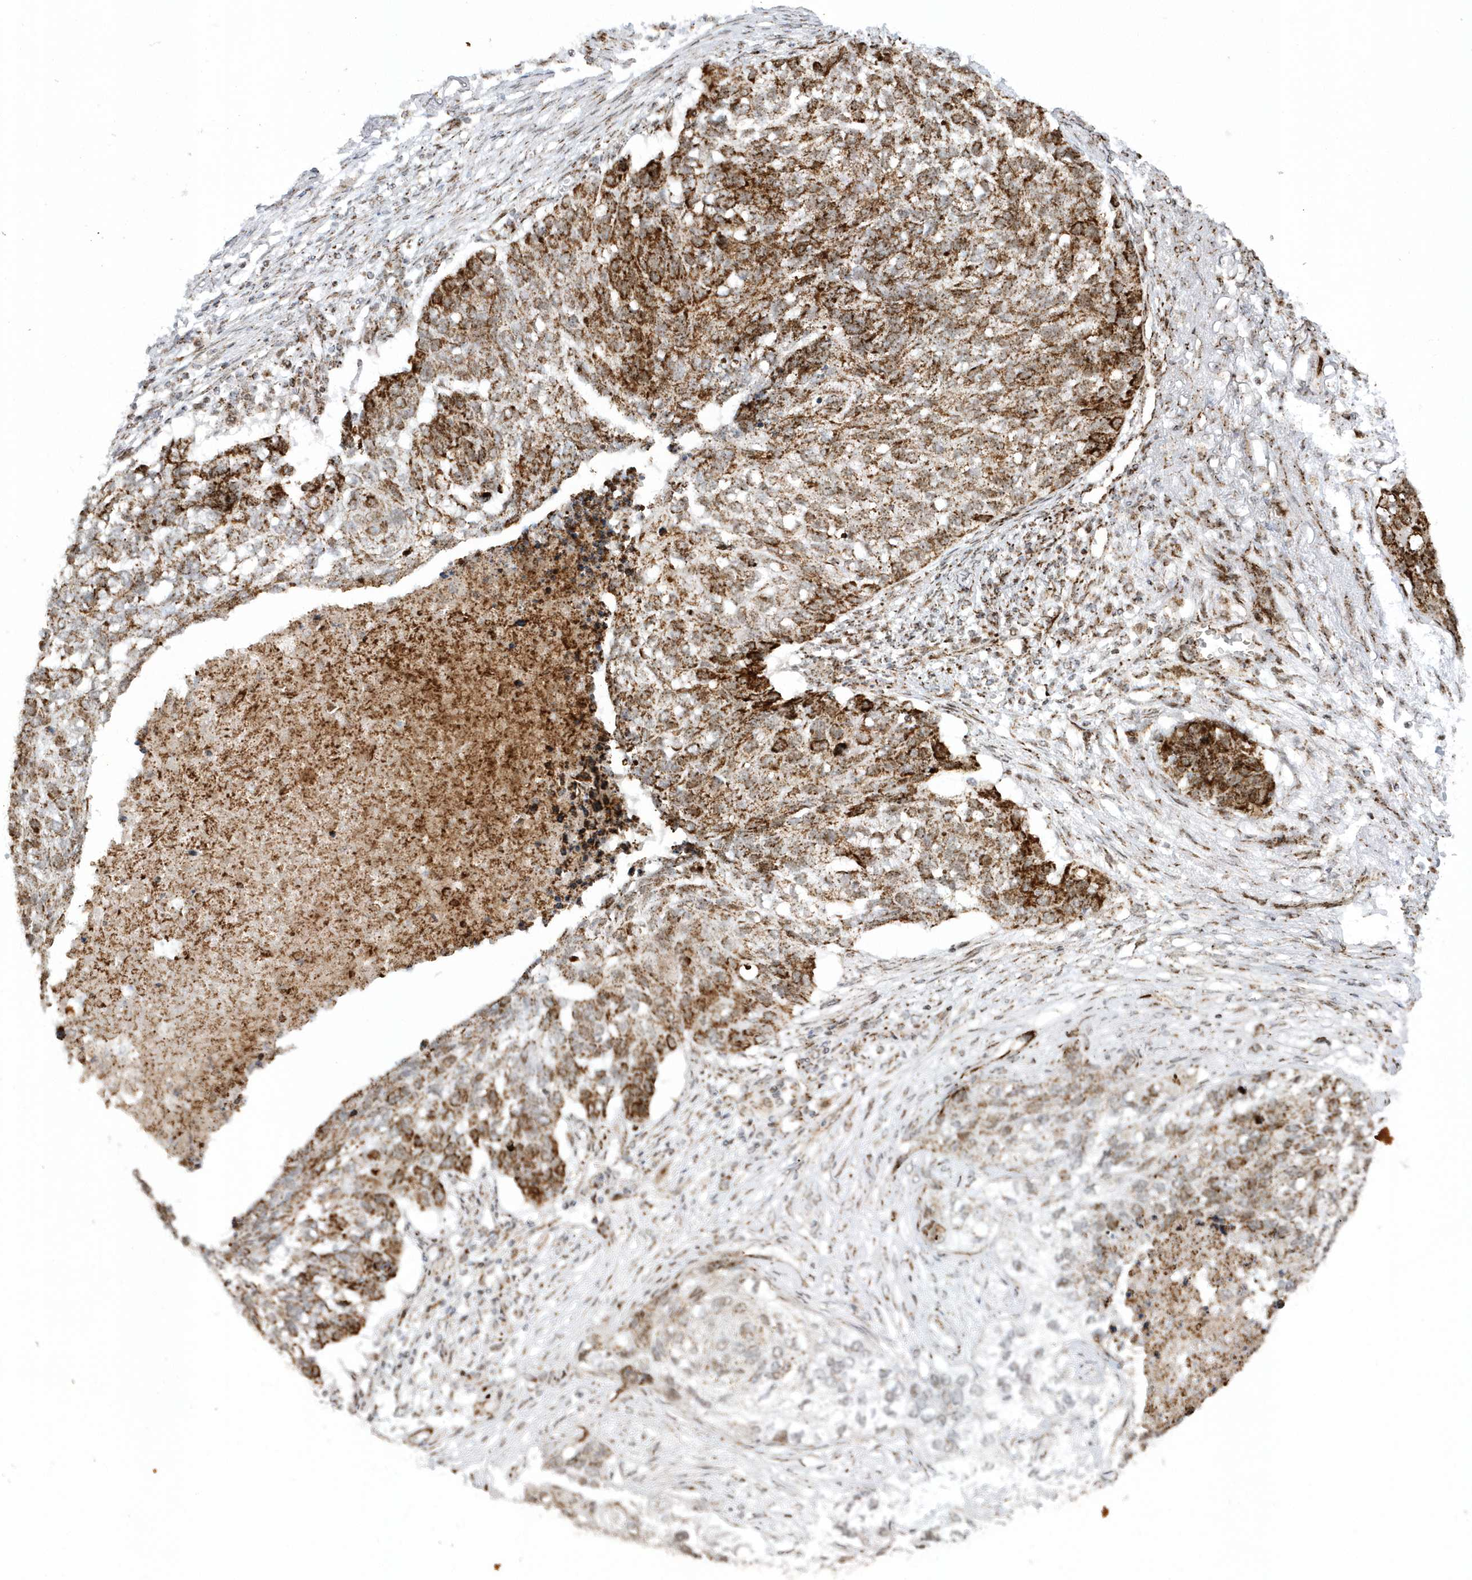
{"staining": {"intensity": "strong", "quantity": ">75%", "location": "cytoplasmic/membranous"}, "tissue": "lung cancer", "cell_type": "Tumor cells", "image_type": "cancer", "snomed": [{"axis": "morphology", "description": "Squamous cell carcinoma, NOS"}, {"axis": "topography", "description": "Lung"}], "caption": "Immunohistochemical staining of lung squamous cell carcinoma shows strong cytoplasmic/membranous protein staining in approximately >75% of tumor cells. Nuclei are stained in blue.", "gene": "CRY2", "patient": {"sex": "female", "age": 63}}